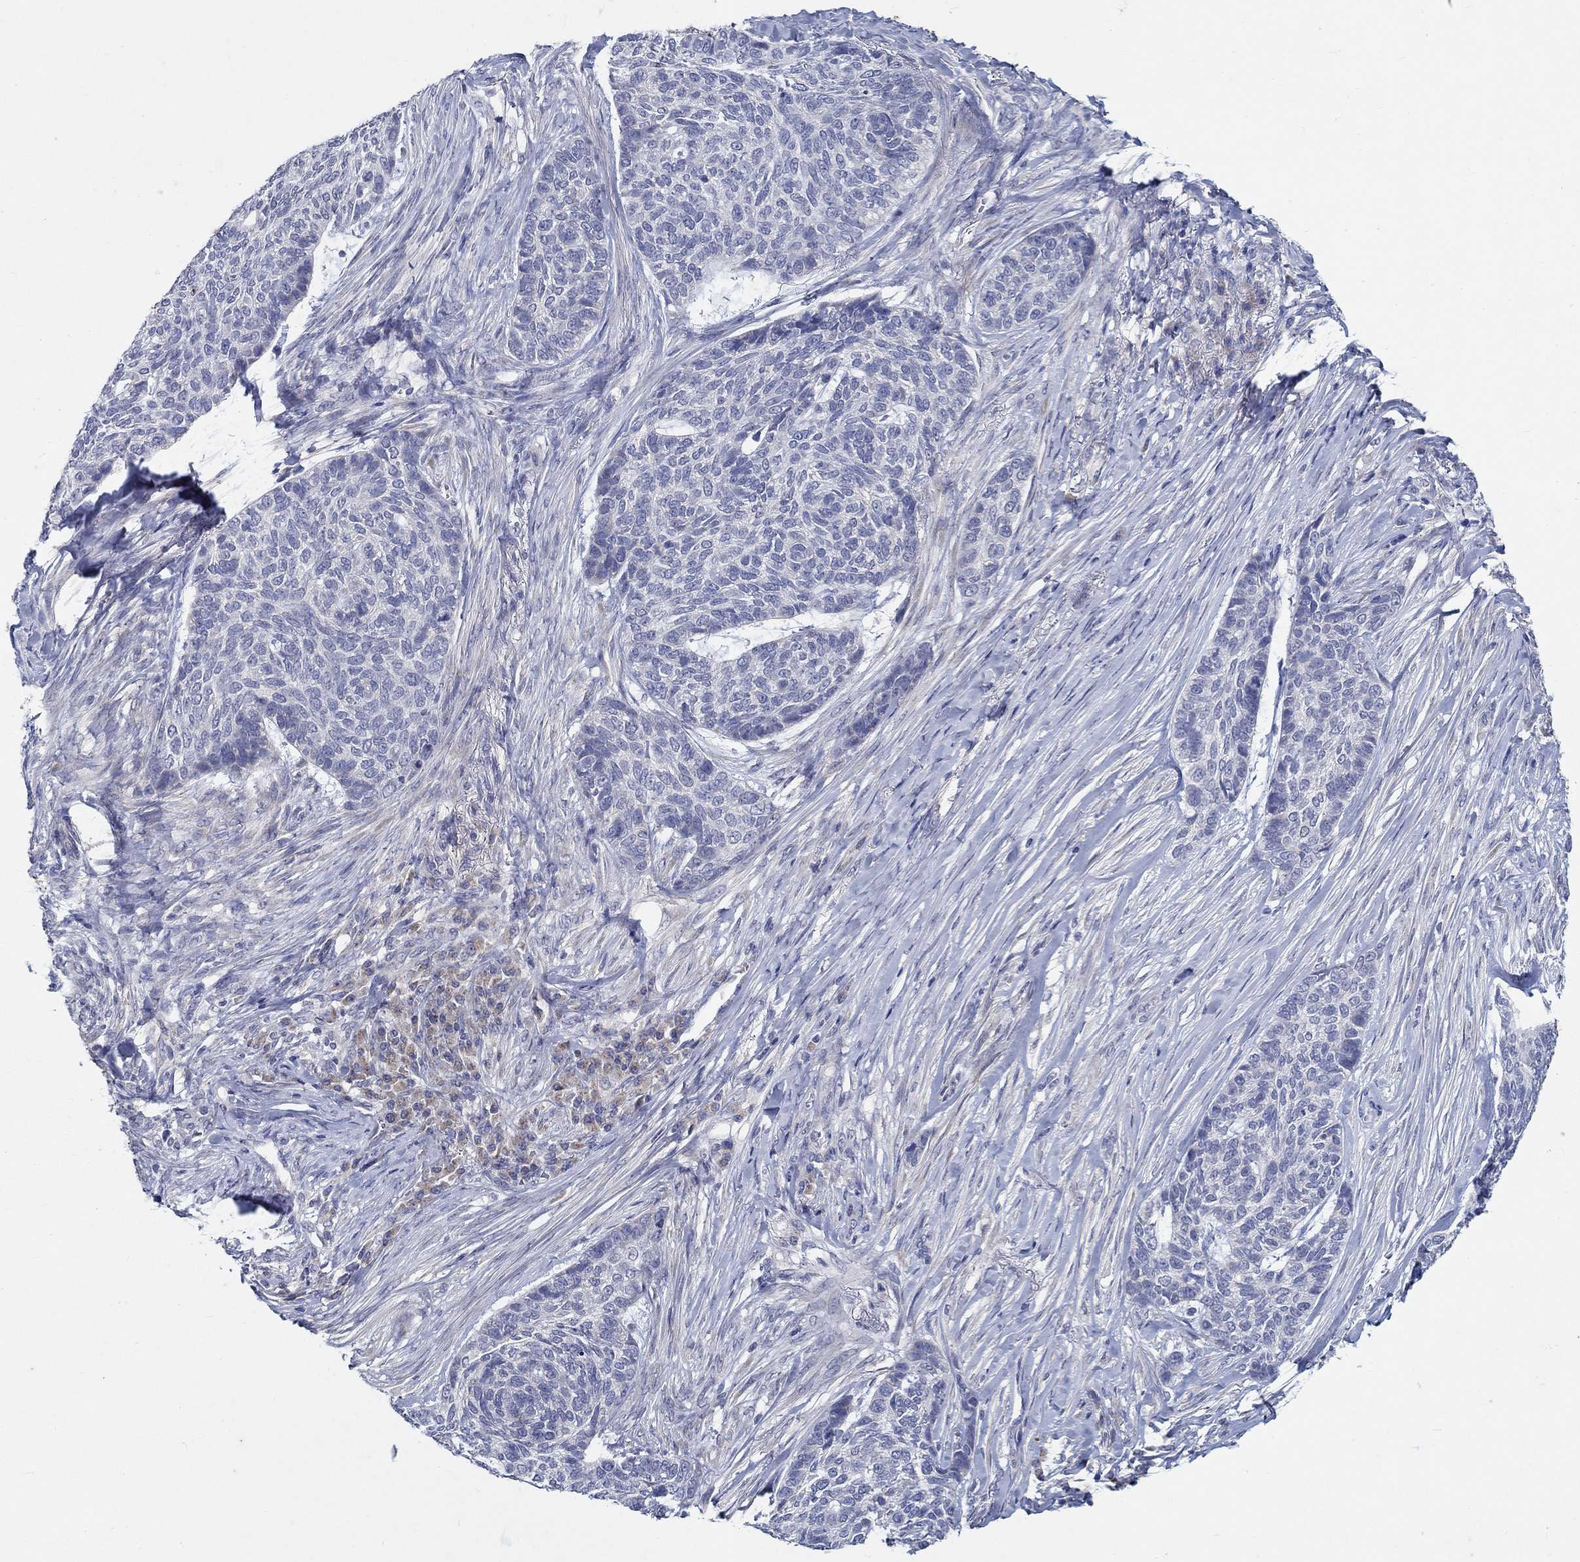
{"staining": {"intensity": "negative", "quantity": "none", "location": "none"}, "tissue": "skin cancer", "cell_type": "Tumor cells", "image_type": "cancer", "snomed": [{"axis": "morphology", "description": "Basal cell carcinoma"}, {"axis": "topography", "description": "Skin"}], "caption": "DAB immunohistochemical staining of skin cancer demonstrates no significant positivity in tumor cells.", "gene": "PROZ", "patient": {"sex": "female", "age": 69}}